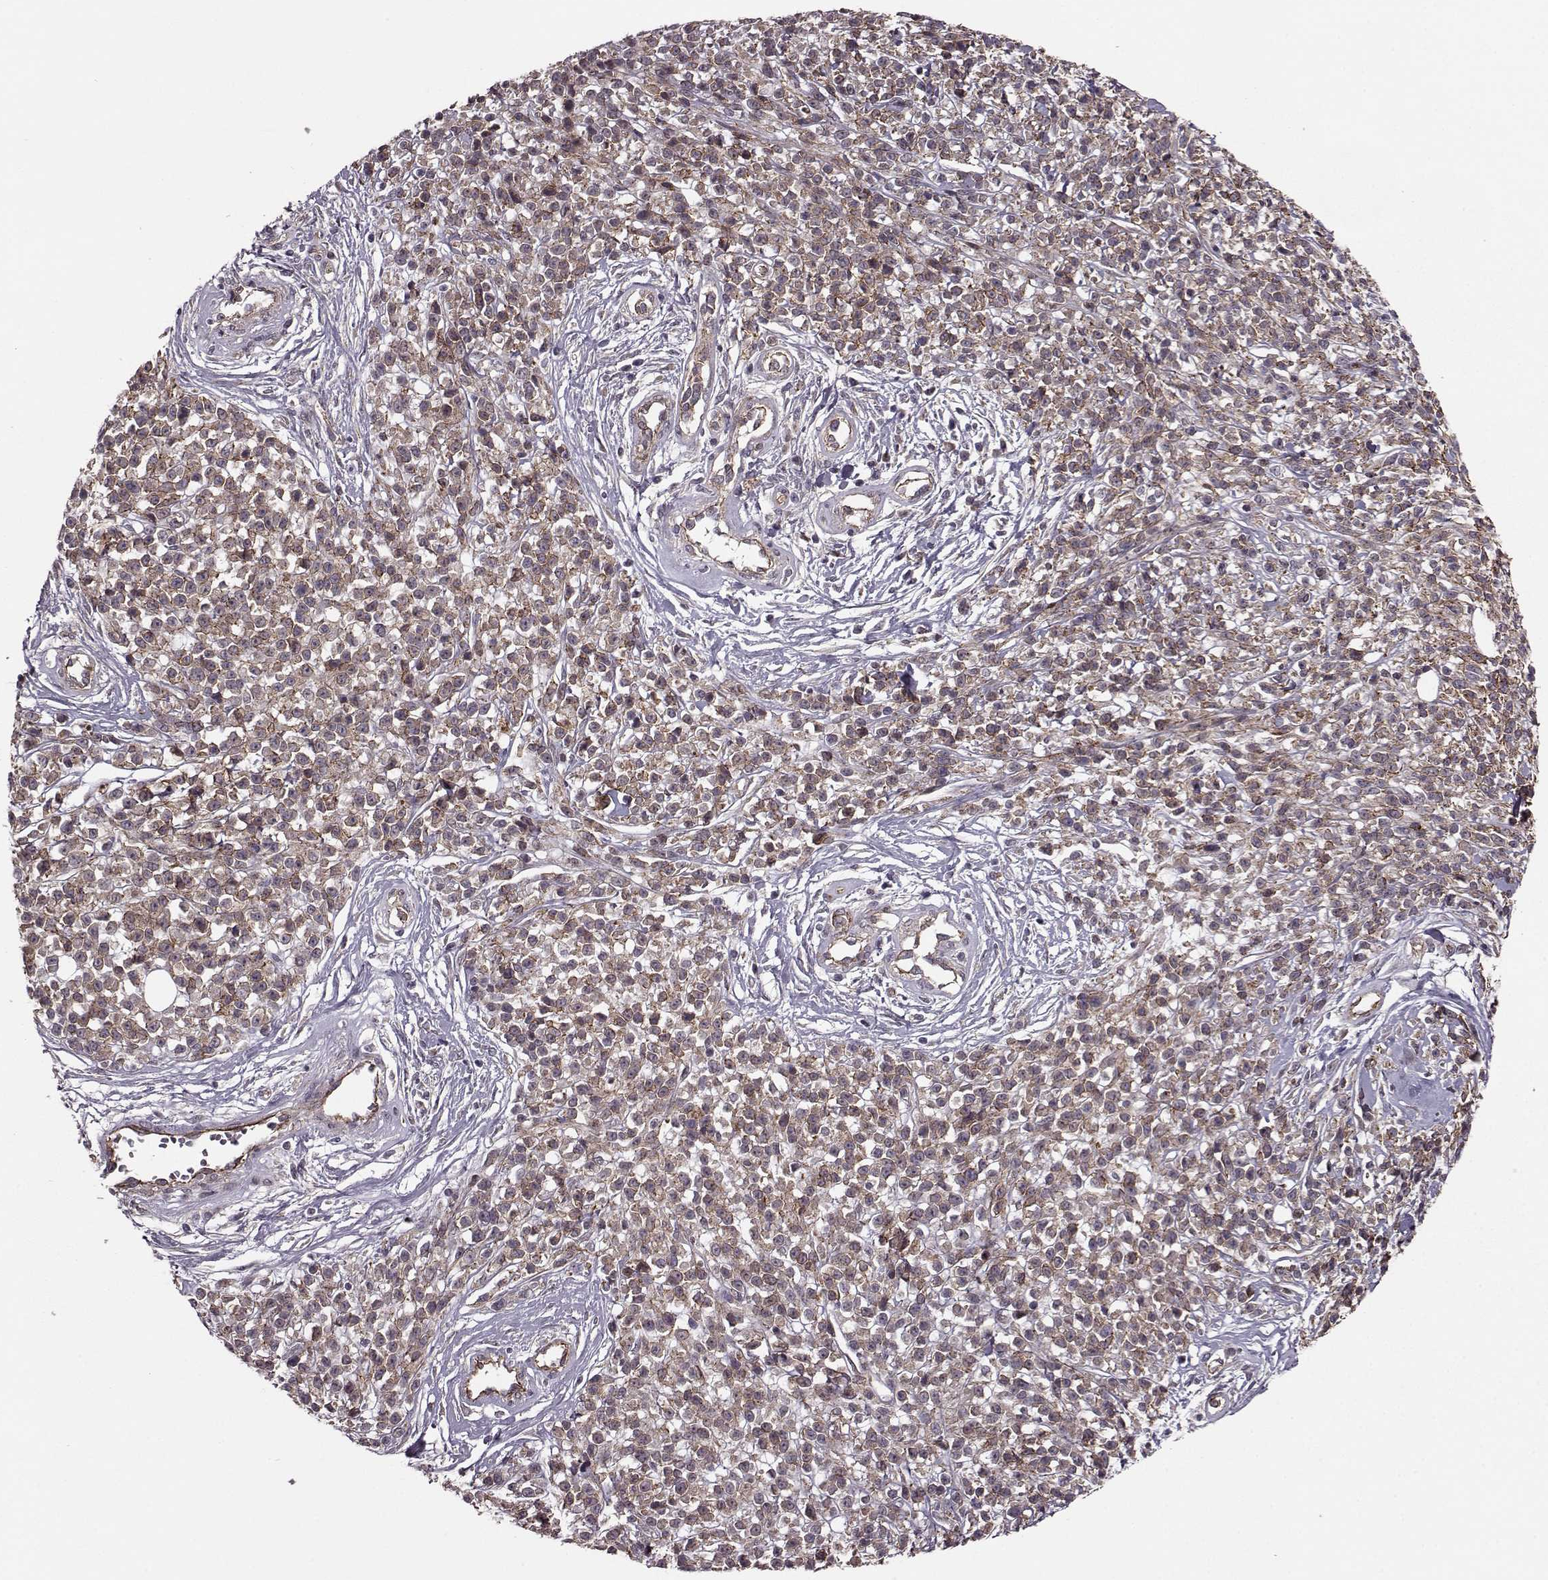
{"staining": {"intensity": "moderate", "quantity": "25%-75%", "location": "cytoplasmic/membranous"}, "tissue": "melanoma", "cell_type": "Tumor cells", "image_type": "cancer", "snomed": [{"axis": "morphology", "description": "Malignant melanoma, NOS"}, {"axis": "topography", "description": "Skin"}, {"axis": "topography", "description": "Skin of trunk"}], "caption": "IHC of melanoma reveals medium levels of moderate cytoplasmic/membranous expression in approximately 25%-75% of tumor cells.", "gene": "SYNPO", "patient": {"sex": "male", "age": 74}}